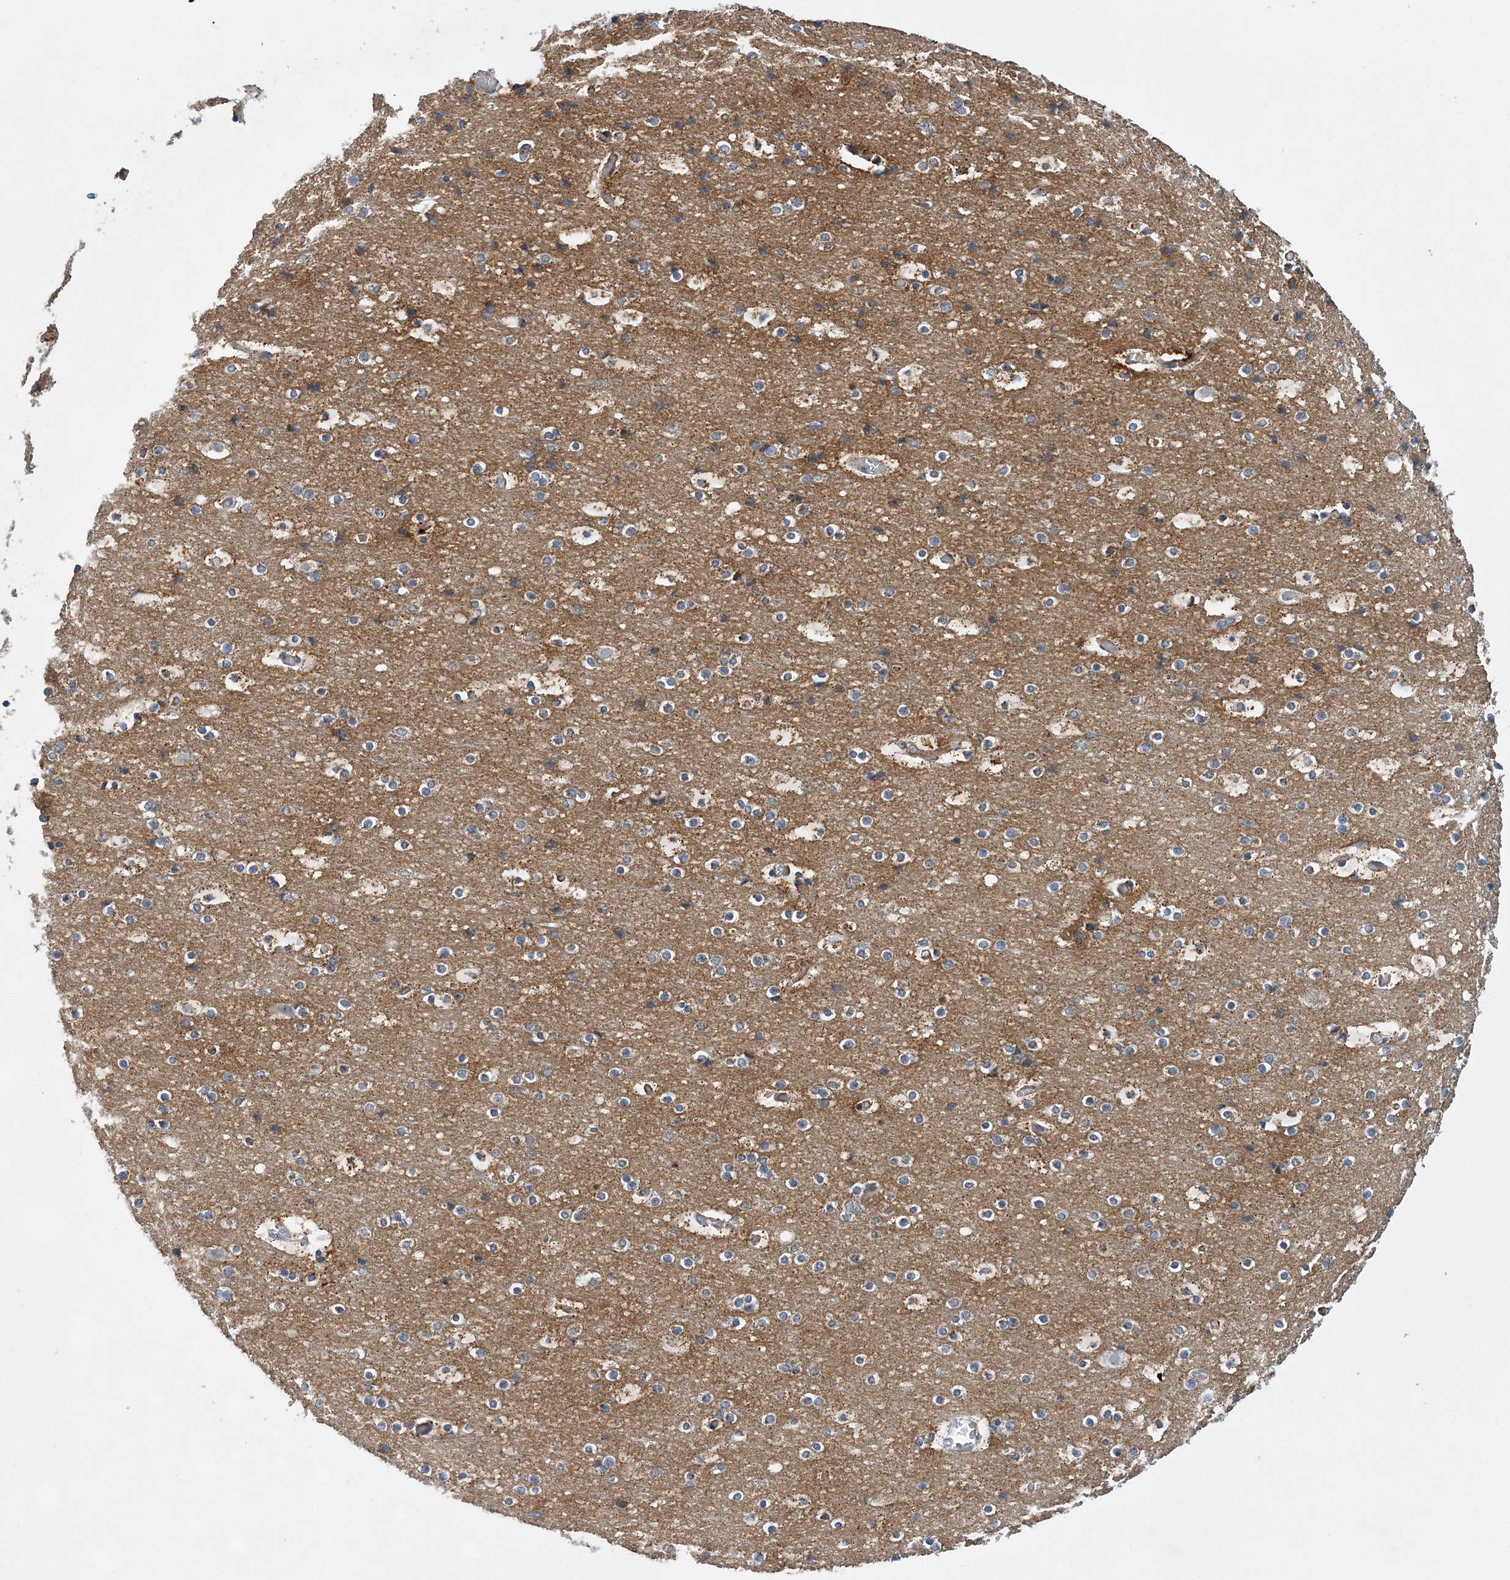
{"staining": {"intensity": "weak", "quantity": ">75%", "location": "cytoplasmic/membranous"}, "tissue": "cerebral cortex", "cell_type": "Endothelial cells", "image_type": "normal", "snomed": [{"axis": "morphology", "description": "Normal tissue, NOS"}, {"axis": "topography", "description": "Cerebral cortex"}], "caption": "Benign cerebral cortex displays weak cytoplasmic/membranous staining in approximately >75% of endothelial cells, visualized by immunohistochemistry.", "gene": "TRAPPC13", "patient": {"sex": "male", "age": 57}}